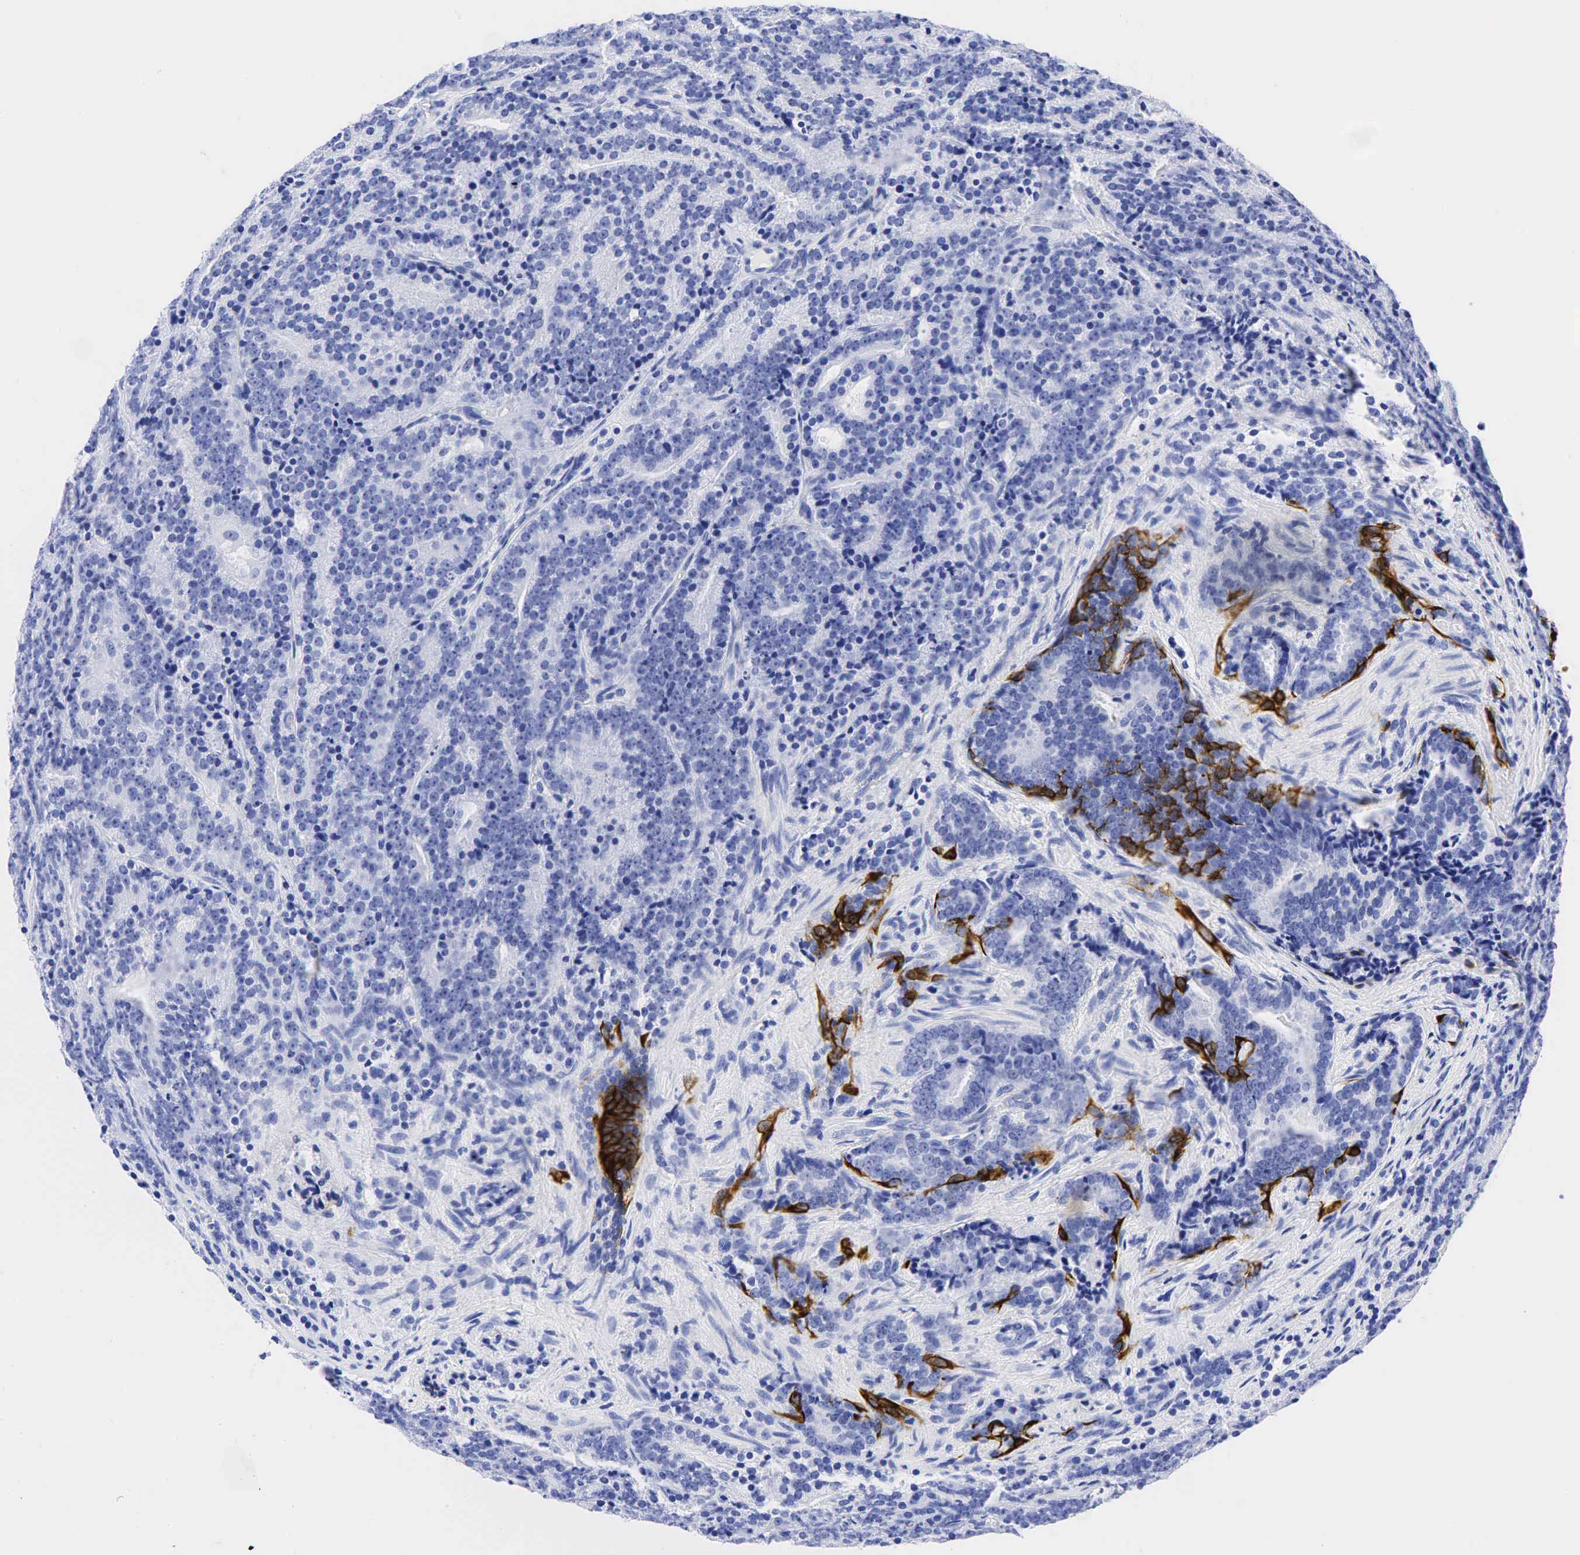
{"staining": {"intensity": "moderate", "quantity": "25%-75%", "location": "cytoplasmic/membranous"}, "tissue": "prostate cancer", "cell_type": "Tumor cells", "image_type": "cancer", "snomed": [{"axis": "morphology", "description": "Adenocarcinoma, Medium grade"}, {"axis": "topography", "description": "Prostate"}], "caption": "Adenocarcinoma (medium-grade) (prostate) stained with DAB immunohistochemistry (IHC) shows medium levels of moderate cytoplasmic/membranous staining in about 25%-75% of tumor cells. The staining is performed using DAB brown chromogen to label protein expression. The nuclei are counter-stained blue using hematoxylin.", "gene": "KRT7", "patient": {"sex": "male", "age": 65}}